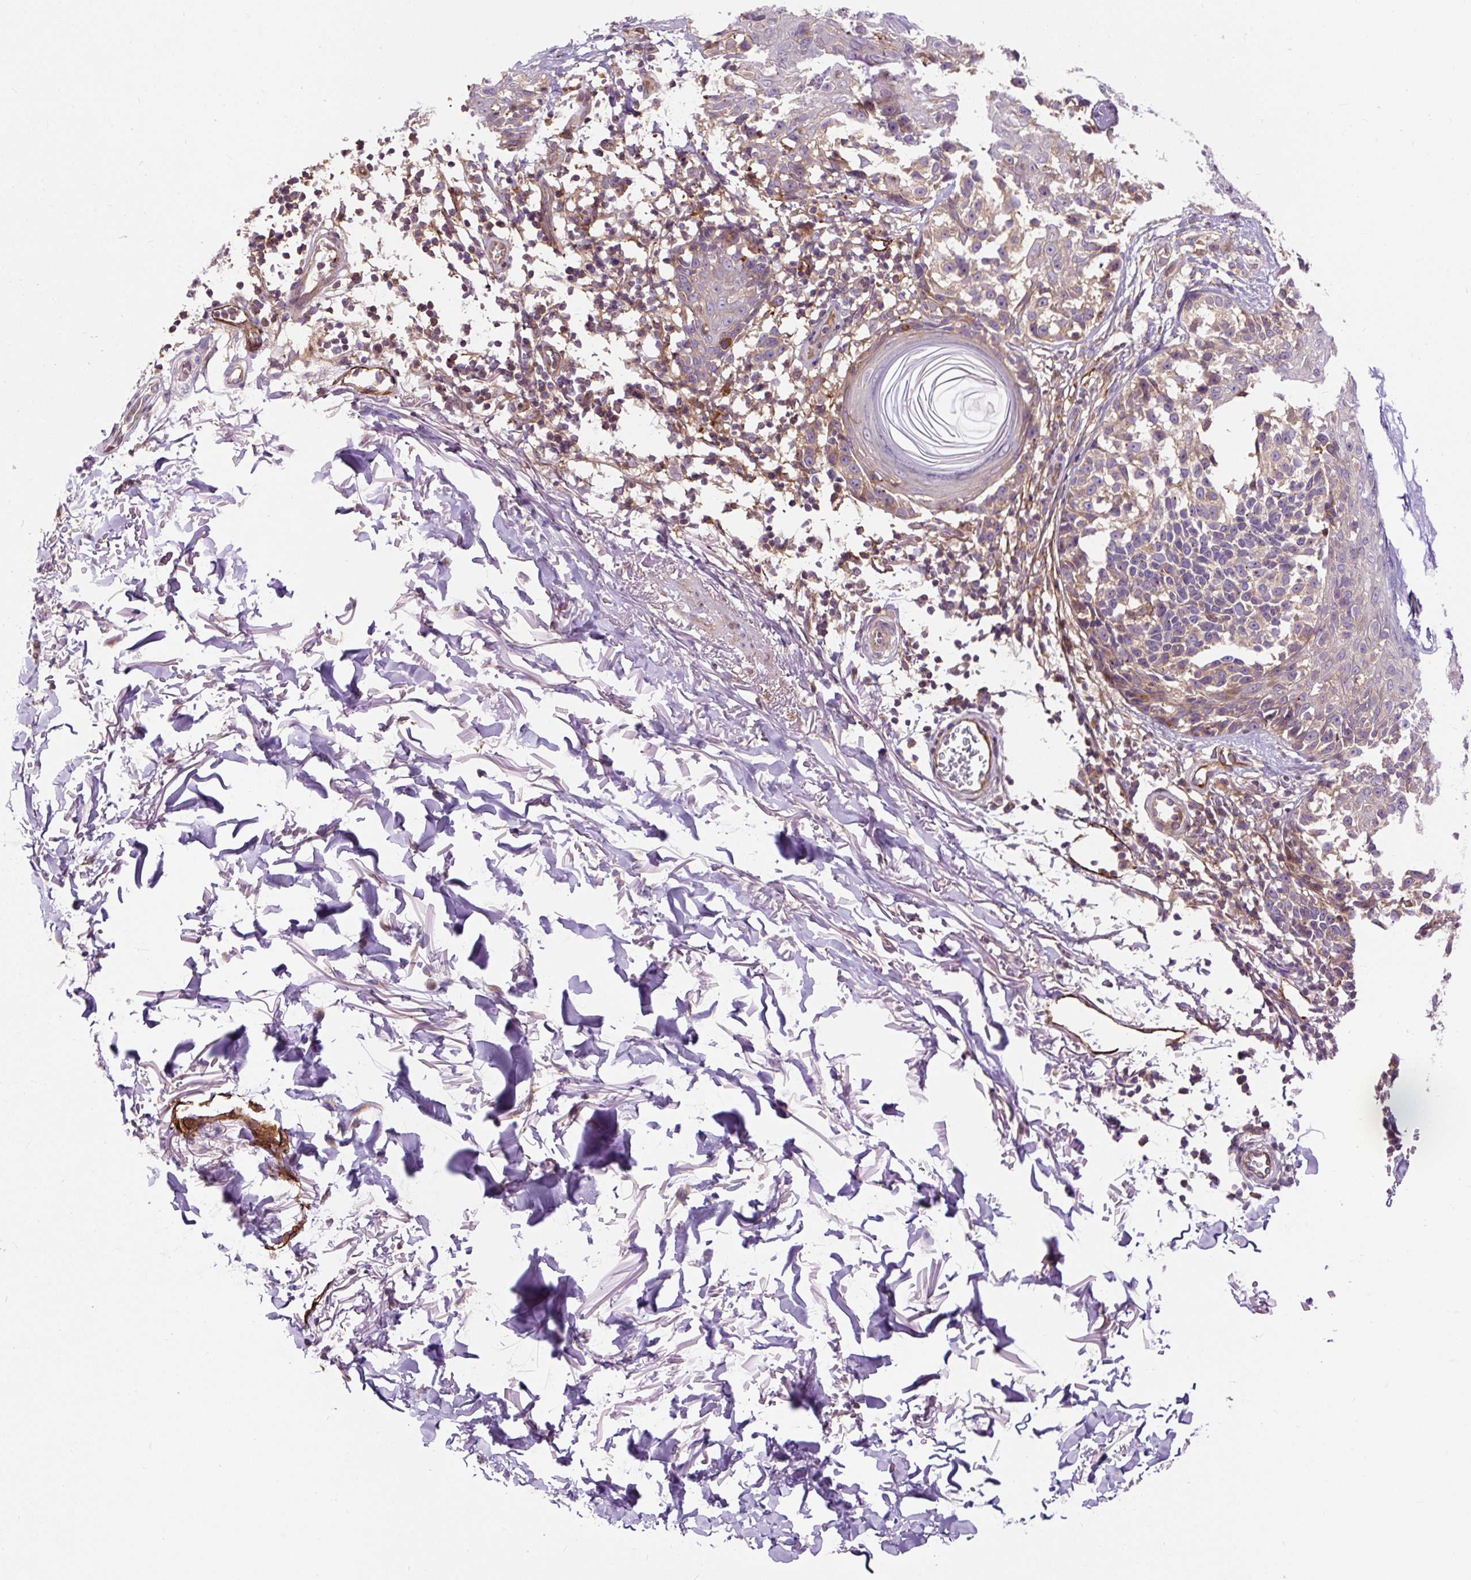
{"staining": {"intensity": "weak", "quantity": "25%-75%", "location": "cytoplasmic/membranous"}, "tissue": "melanoma", "cell_type": "Tumor cells", "image_type": "cancer", "snomed": [{"axis": "morphology", "description": "Malignant melanoma, NOS"}, {"axis": "topography", "description": "Skin"}], "caption": "Immunohistochemistry (DAB) staining of human malignant melanoma demonstrates weak cytoplasmic/membranous protein staining in approximately 25%-75% of tumor cells.", "gene": "PCDHGB3", "patient": {"sex": "male", "age": 73}}